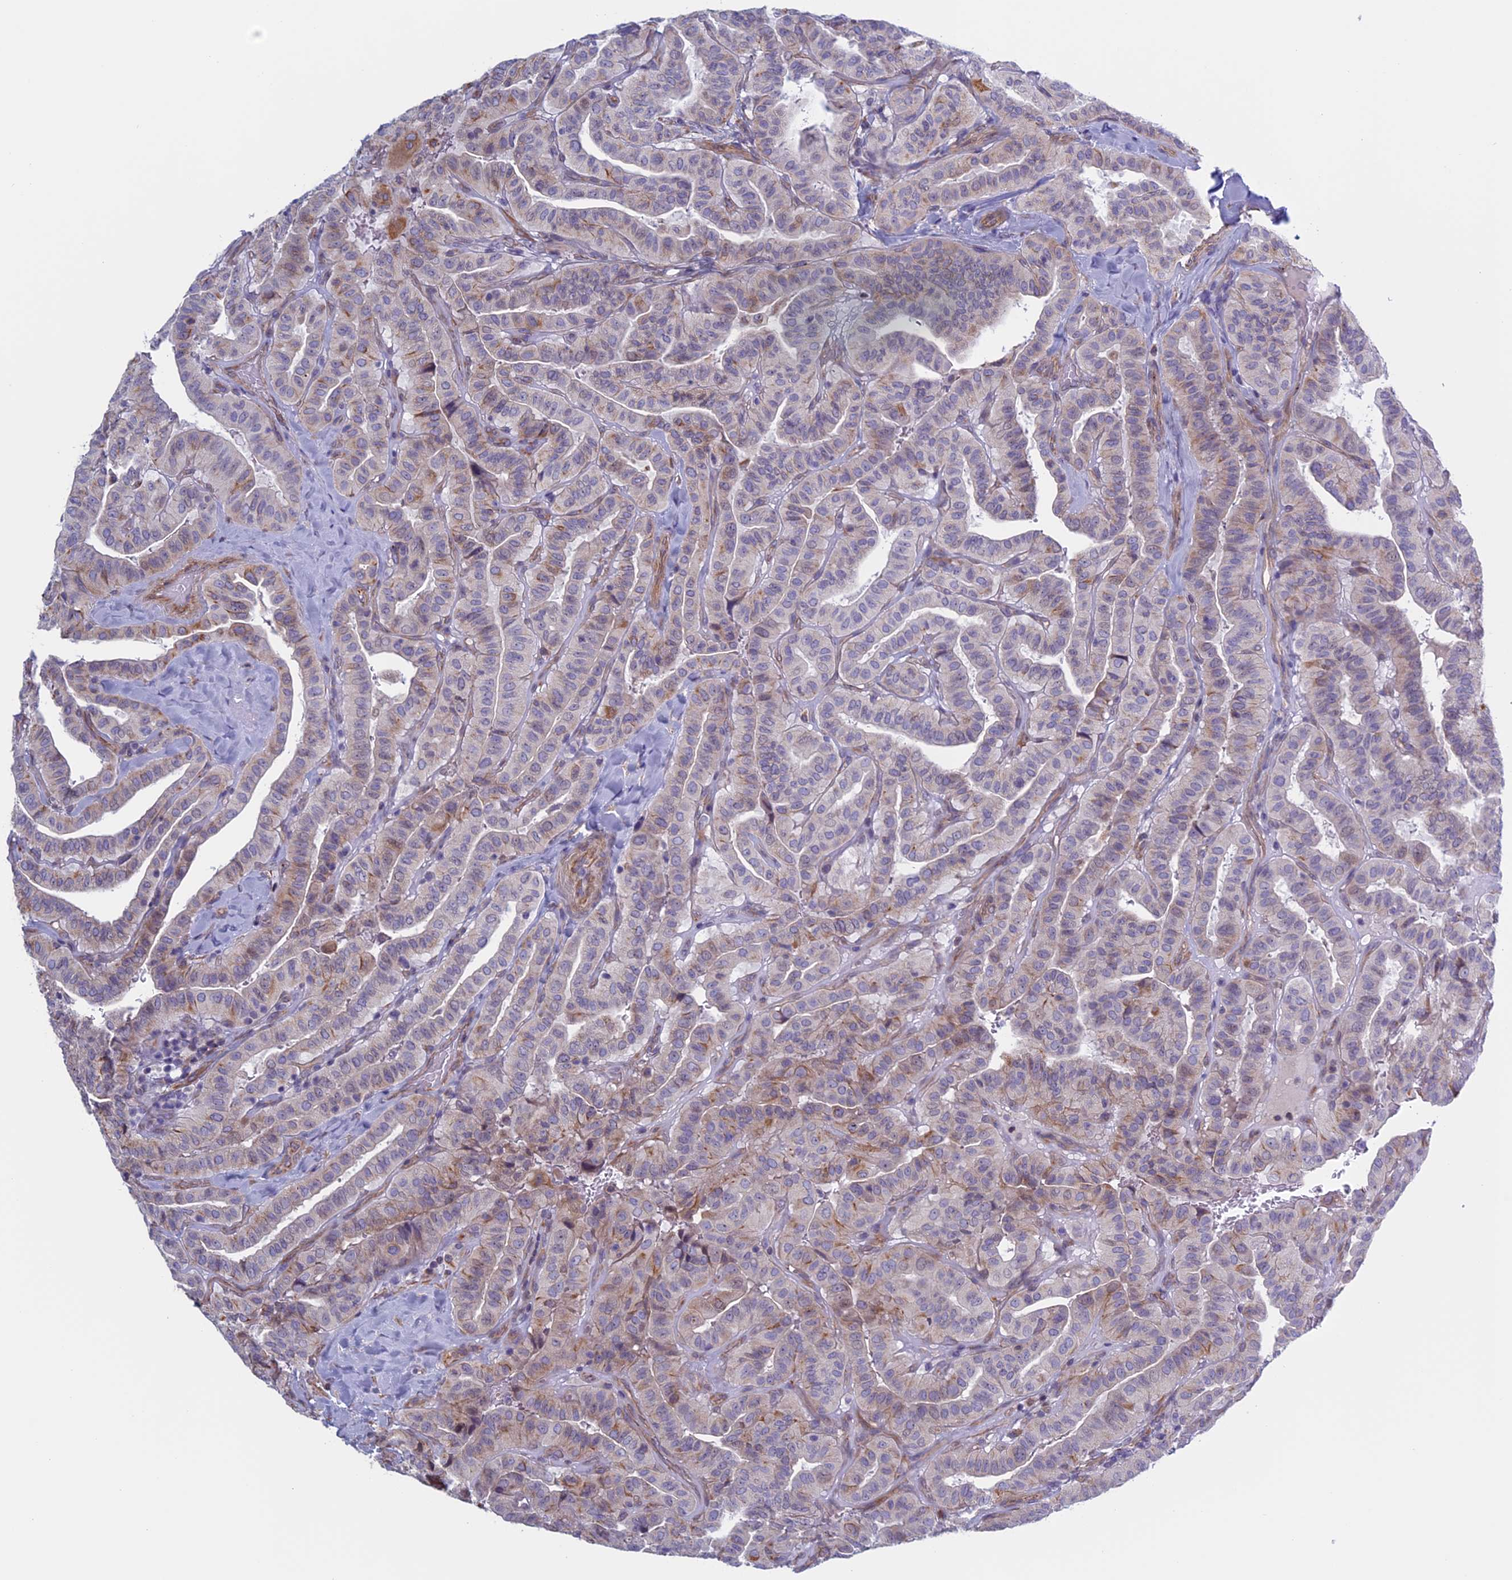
{"staining": {"intensity": "weak", "quantity": "25%-75%", "location": "cytoplasmic/membranous"}, "tissue": "thyroid cancer", "cell_type": "Tumor cells", "image_type": "cancer", "snomed": [{"axis": "morphology", "description": "Papillary adenocarcinoma, NOS"}, {"axis": "topography", "description": "Thyroid gland"}], "caption": "Thyroid cancer (papillary adenocarcinoma) was stained to show a protein in brown. There is low levels of weak cytoplasmic/membranous staining in about 25%-75% of tumor cells.", "gene": "BCL2L10", "patient": {"sex": "male", "age": 77}}